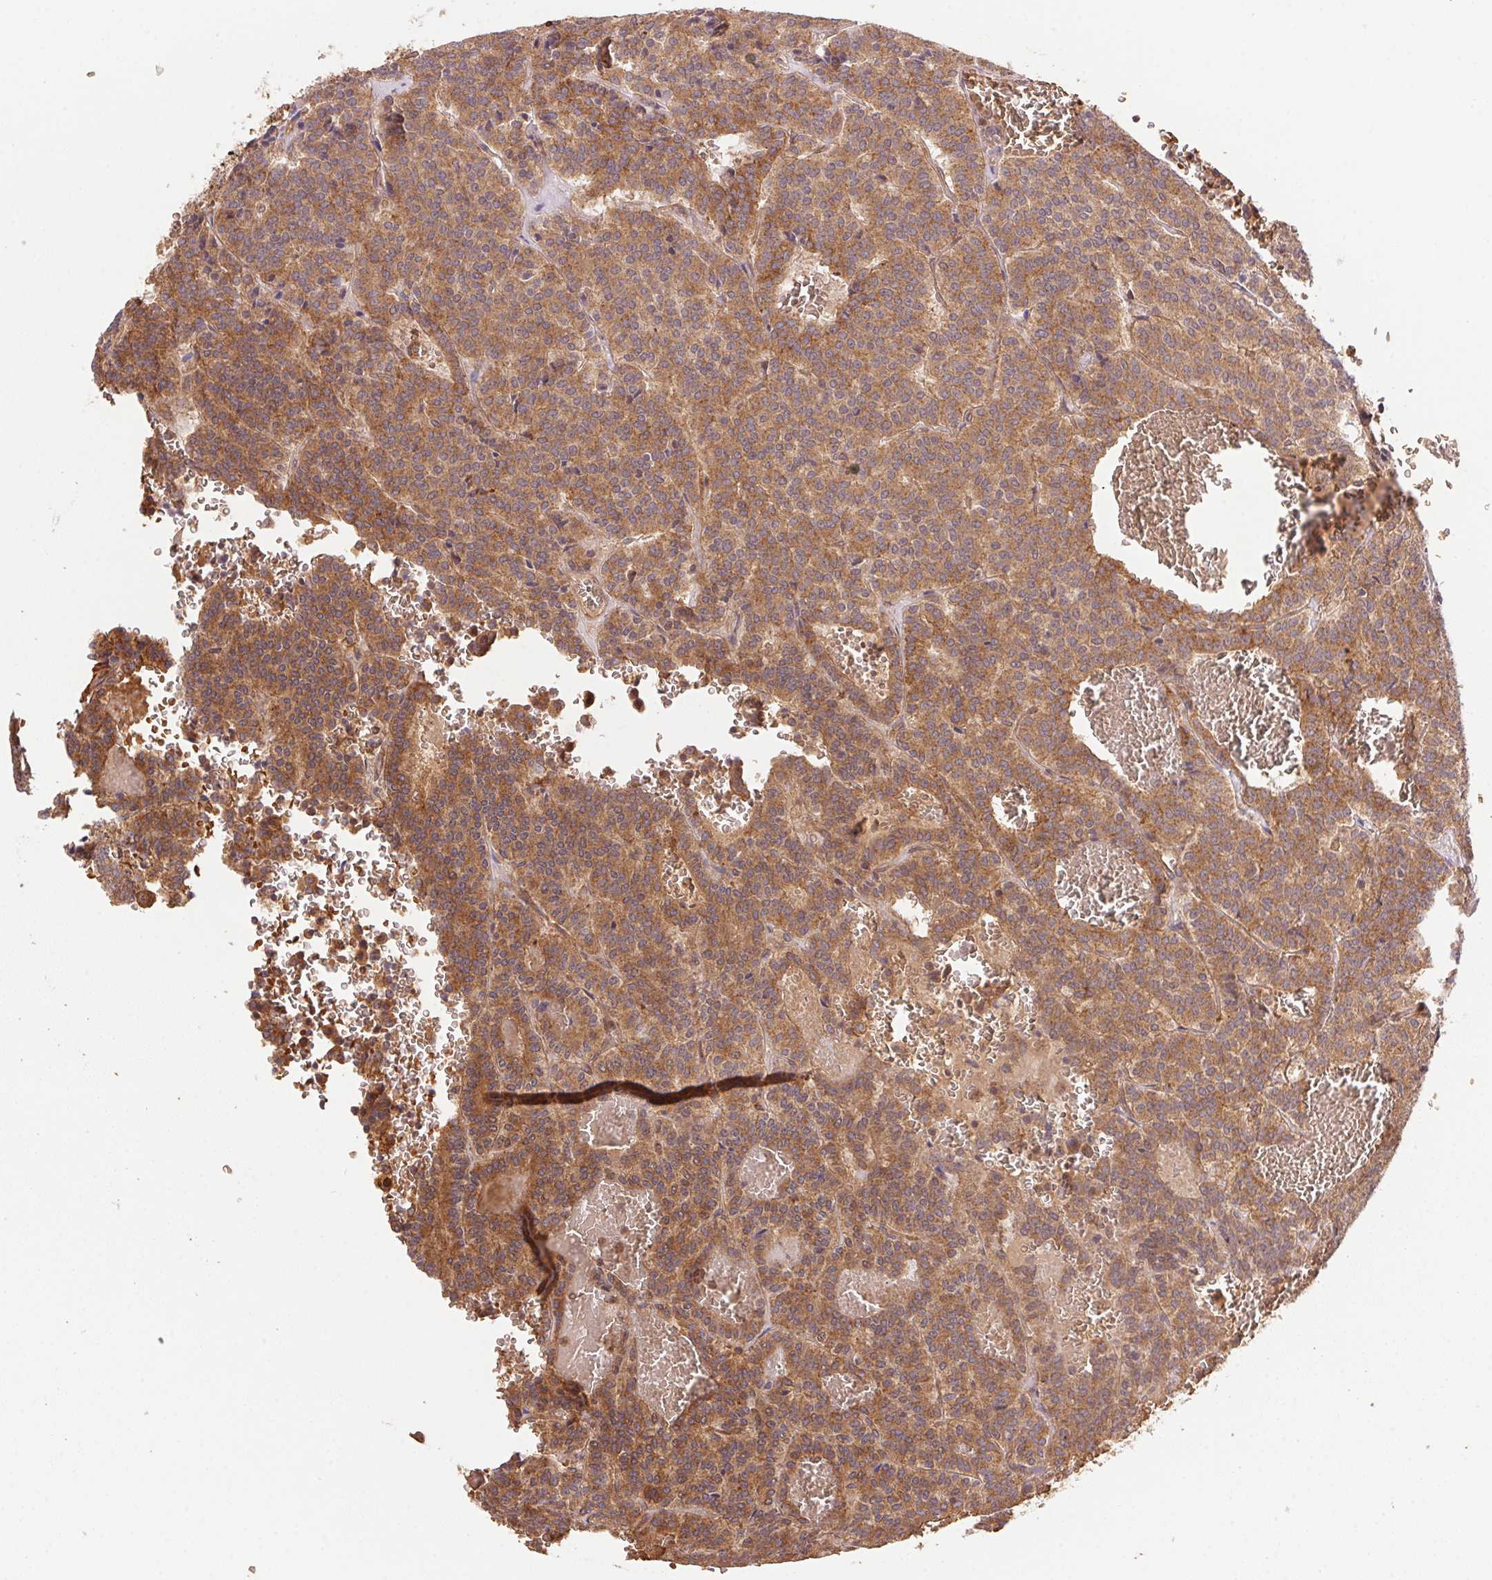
{"staining": {"intensity": "moderate", "quantity": ">75%", "location": "cytoplasmic/membranous"}, "tissue": "carcinoid", "cell_type": "Tumor cells", "image_type": "cancer", "snomed": [{"axis": "morphology", "description": "Carcinoid, malignant, NOS"}, {"axis": "topography", "description": "Lung"}], "caption": "This micrograph exhibits malignant carcinoid stained with immunohistochemistry to label a protein in brown. The cytoplasmic/membranous of tumor cells show moderate positivity for the protein. Nuclei are counter-stained blue.", "gene": "USE1", "patient": {"sex": "male", "age": 70}}